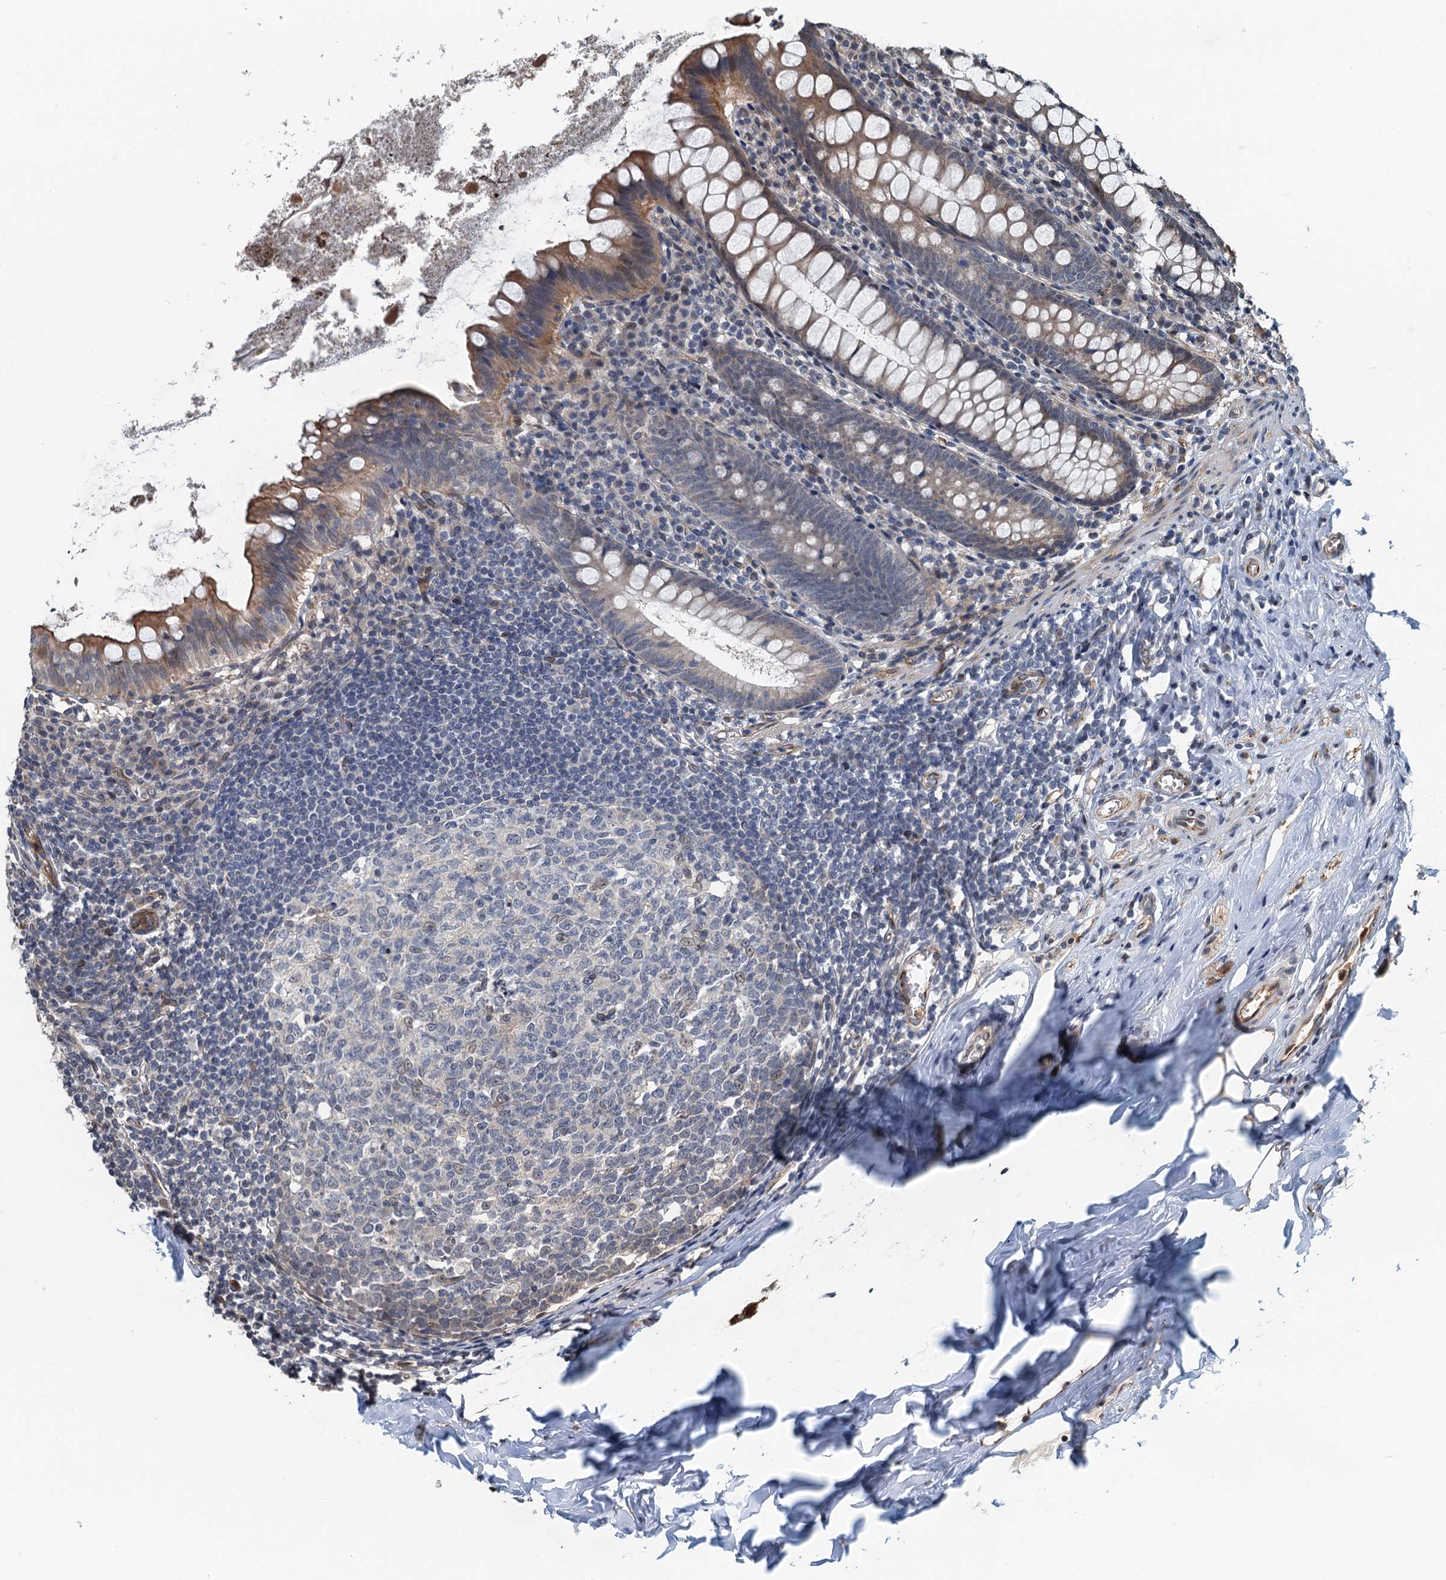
{"staining": {"intensity": "moderate", "quantity": "<25%", "location": "cytoplasmic/membranous"}, "tissue": "appendix", "cell_type": "Glandular cells", "image_type": "normal", "snomed": [{"axis": "morphology", "description": "Normal tissue, NOS"}, {"axis": "topography", "description": "Appendix"}], "caption": "Immunohistochemistry (IHC) (DAB) staining of benign human appendix displays moderate cytoplasmic/membranous protein positivity in approximately <25% of glandular cells. The staining was performed using DAB, with brown indicating positive protein expression. Nuclei are stained blue with hematoxylin.", "gene": "WHAMM", "patient": {"sex": "female", "age": 51}}